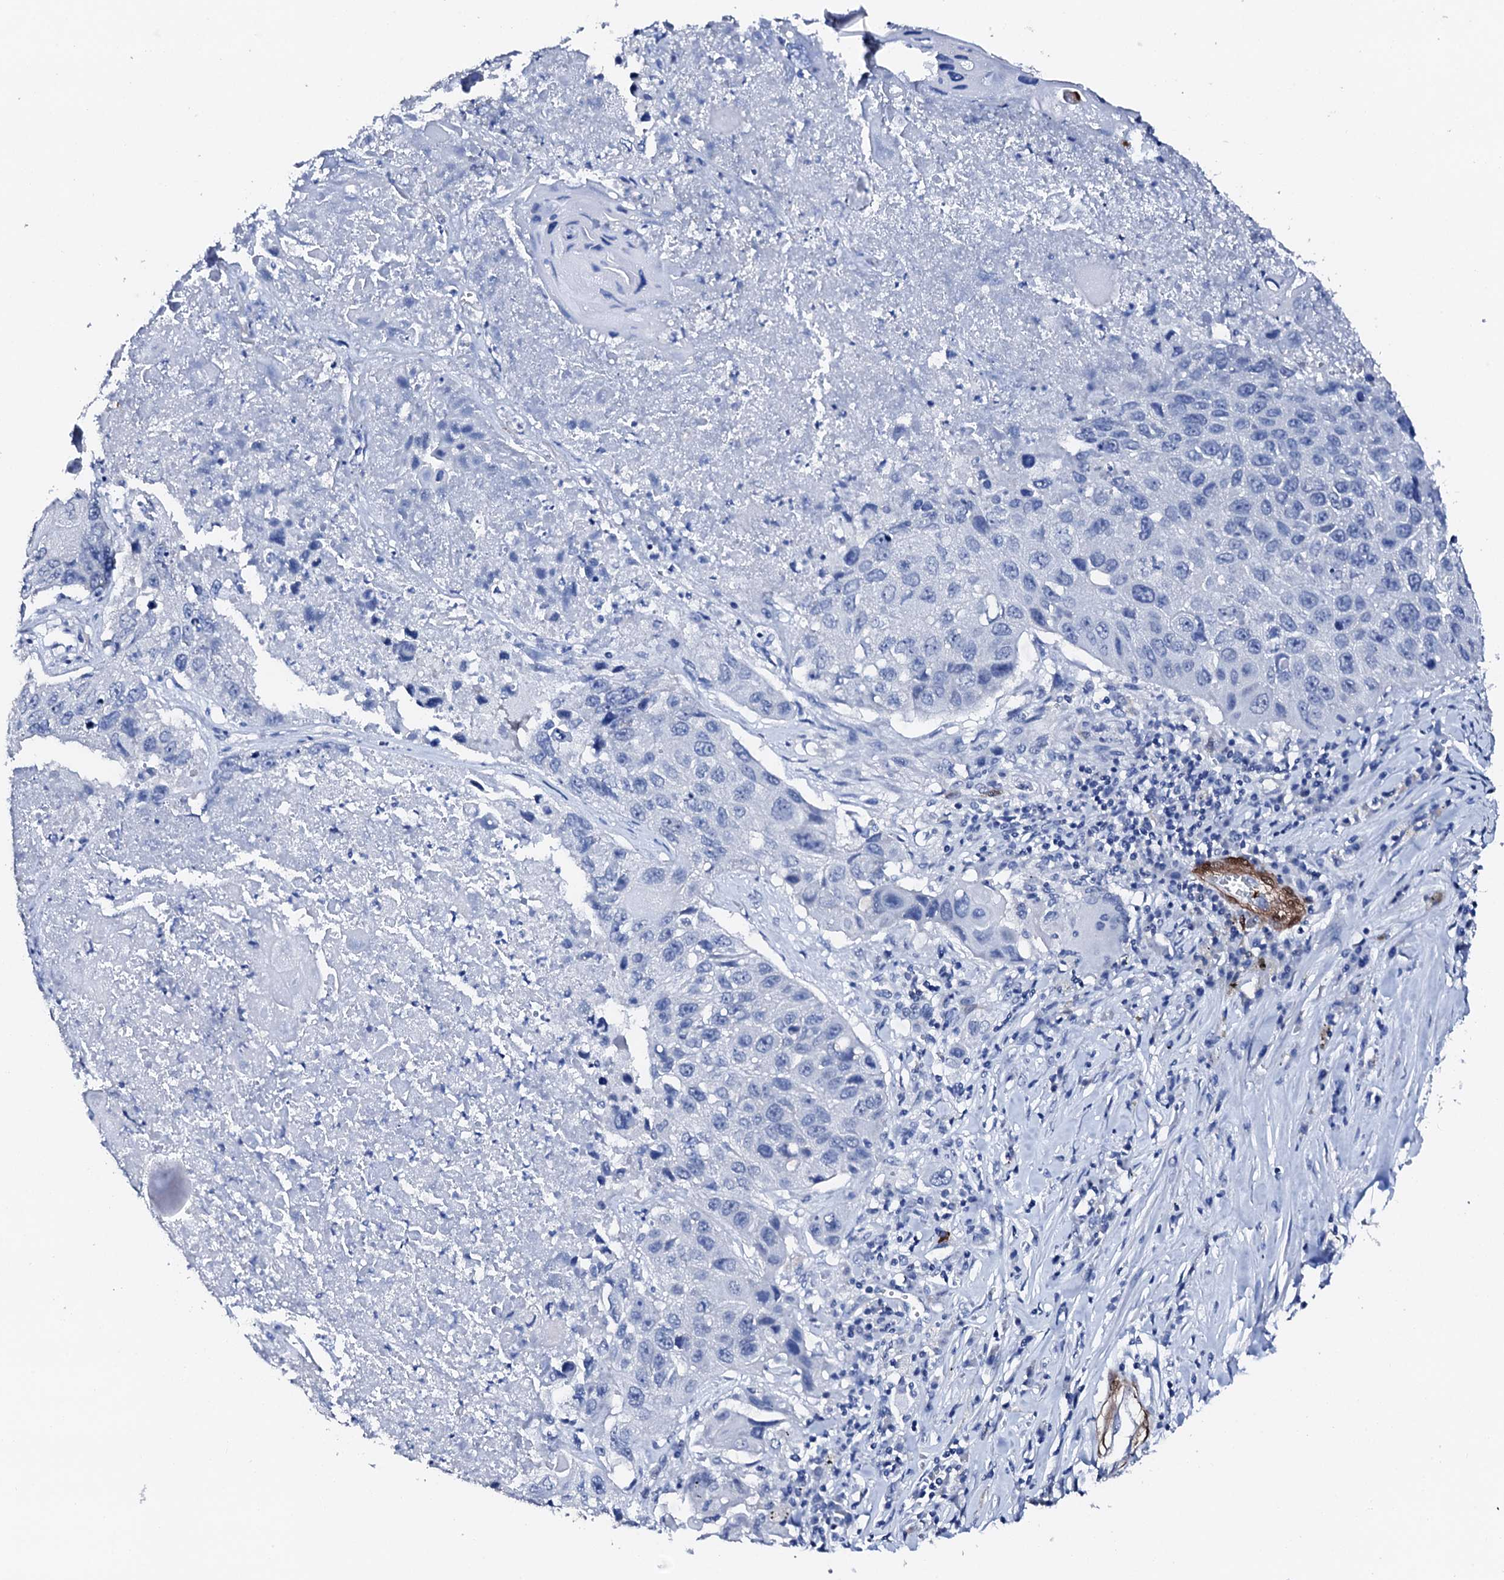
{"staining": {"intensity": "negative", "quantity": "none", "location": "none"}, "tissue": "lung cancer", "cell_type": "Tumor cells", "image_type": "cancer", "snomed": [{"axis": "morphology", "description": "Squamous cell carcinoma, NOS"}, {"axis": "topography", "description": "Lung"}], "caption": "There is no significant expression in tumor cells of lung cancer (squamous cell carcinoma). The staining is performed using DAB brown chromogen with nuclei counter-stained in using hematoxylin.", "gene": "NRIP2", "patient": {"sex": "male", "age": 61}}